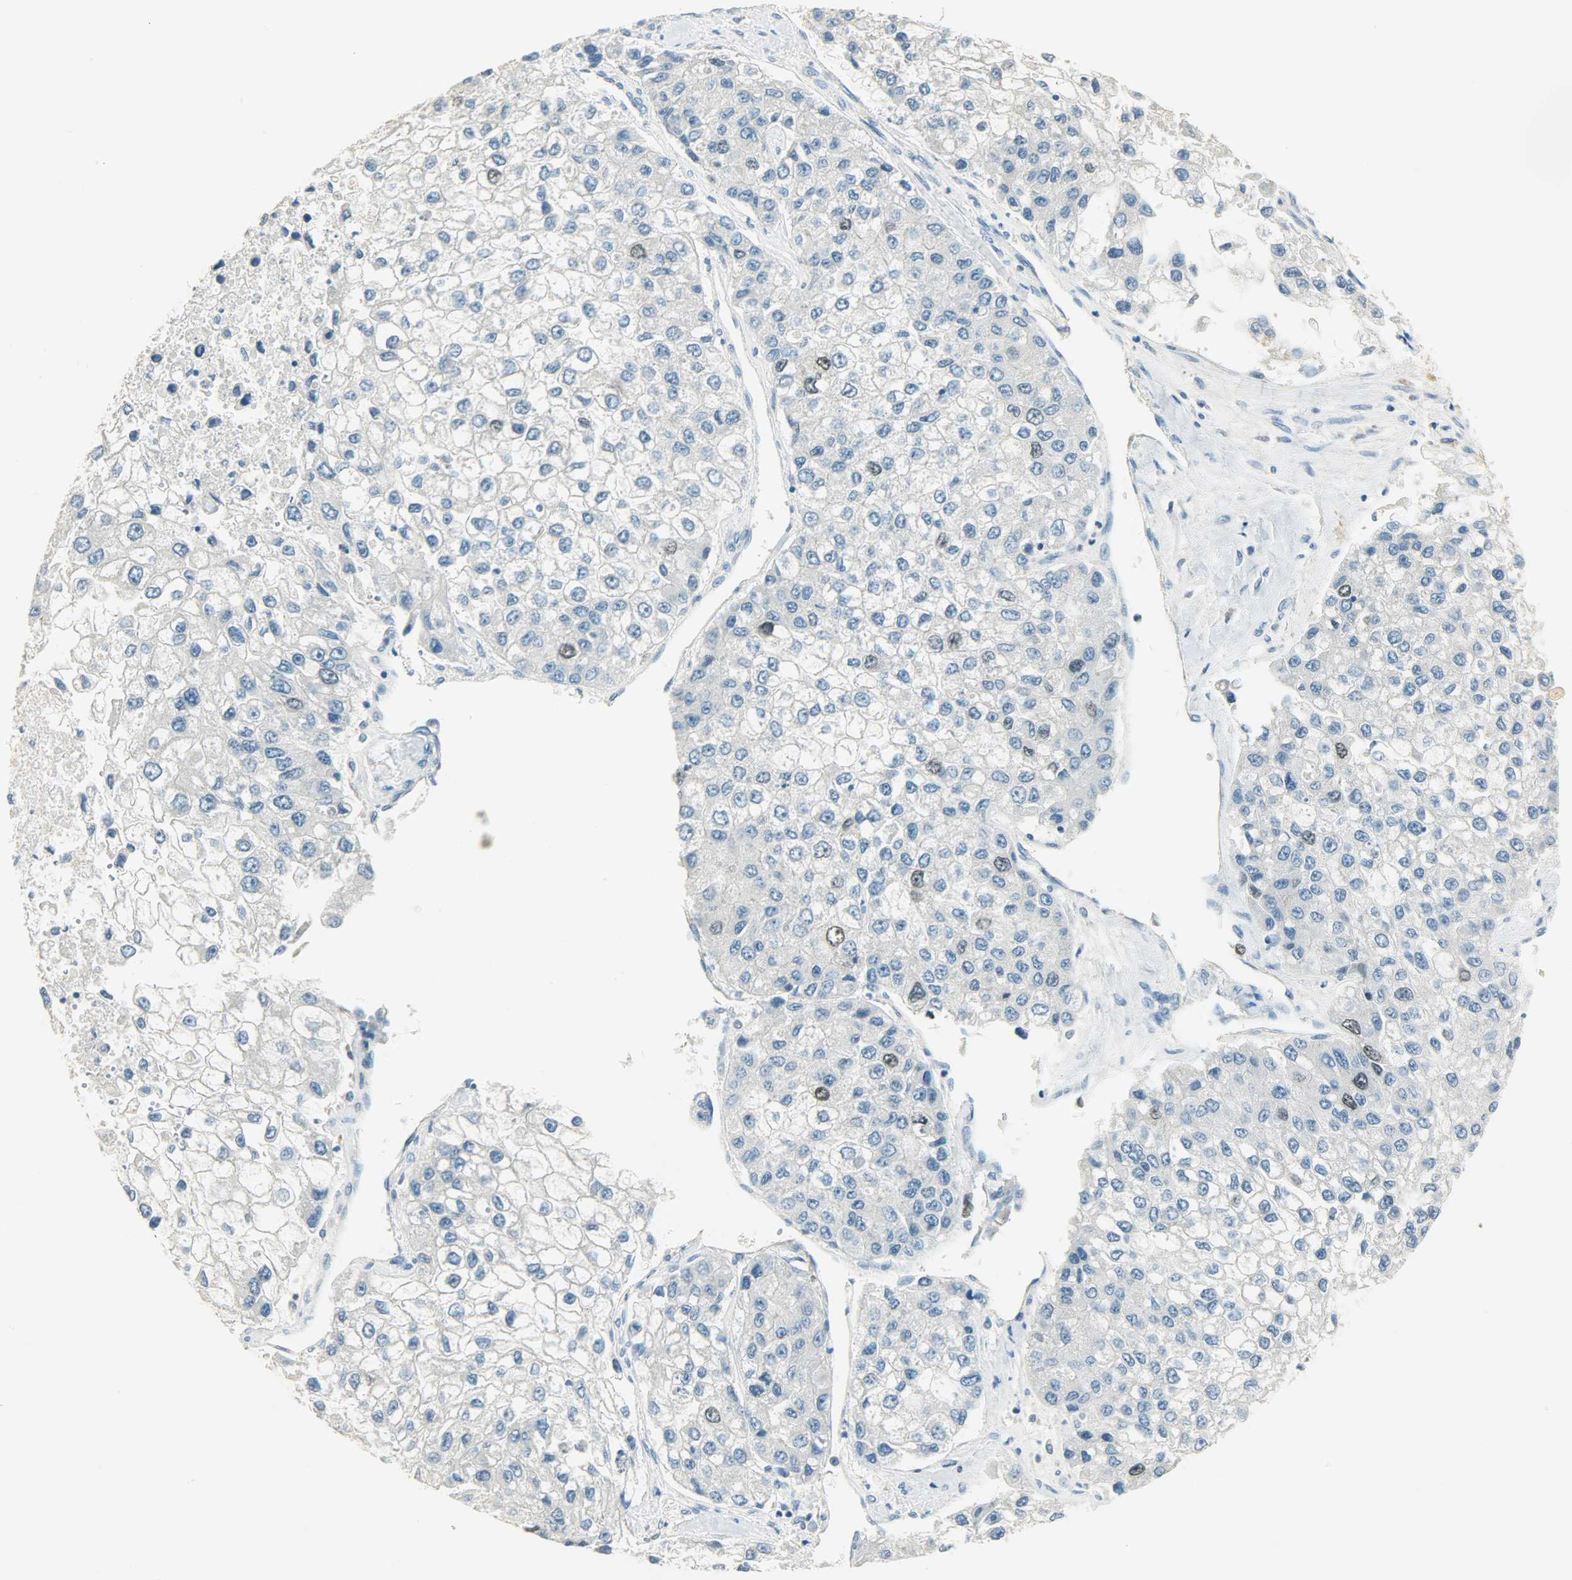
{"staining": {"intensity": "strong", "quantity": "<25%", "location": "nuclear"}, "tissue": "liver cancer", "cell_type": "Tumor cells", "image_type": "cancer", "snomed": [{"axis": "morphology", "description": "Carcinoma, Hepatocellular, NOS"}, {"axis": "topography", "description": "Liver"}], "caption": "IHC histopathology image of neoplastic tissue: human liver cancer stained using IHC demonstrates medium levels of strong protein expression localized specifically in the nuclear of tumor cells, appearing as a nuclear brown color.", "gene": "TPX2", "patient": {"sex": "female", "age": 66}}